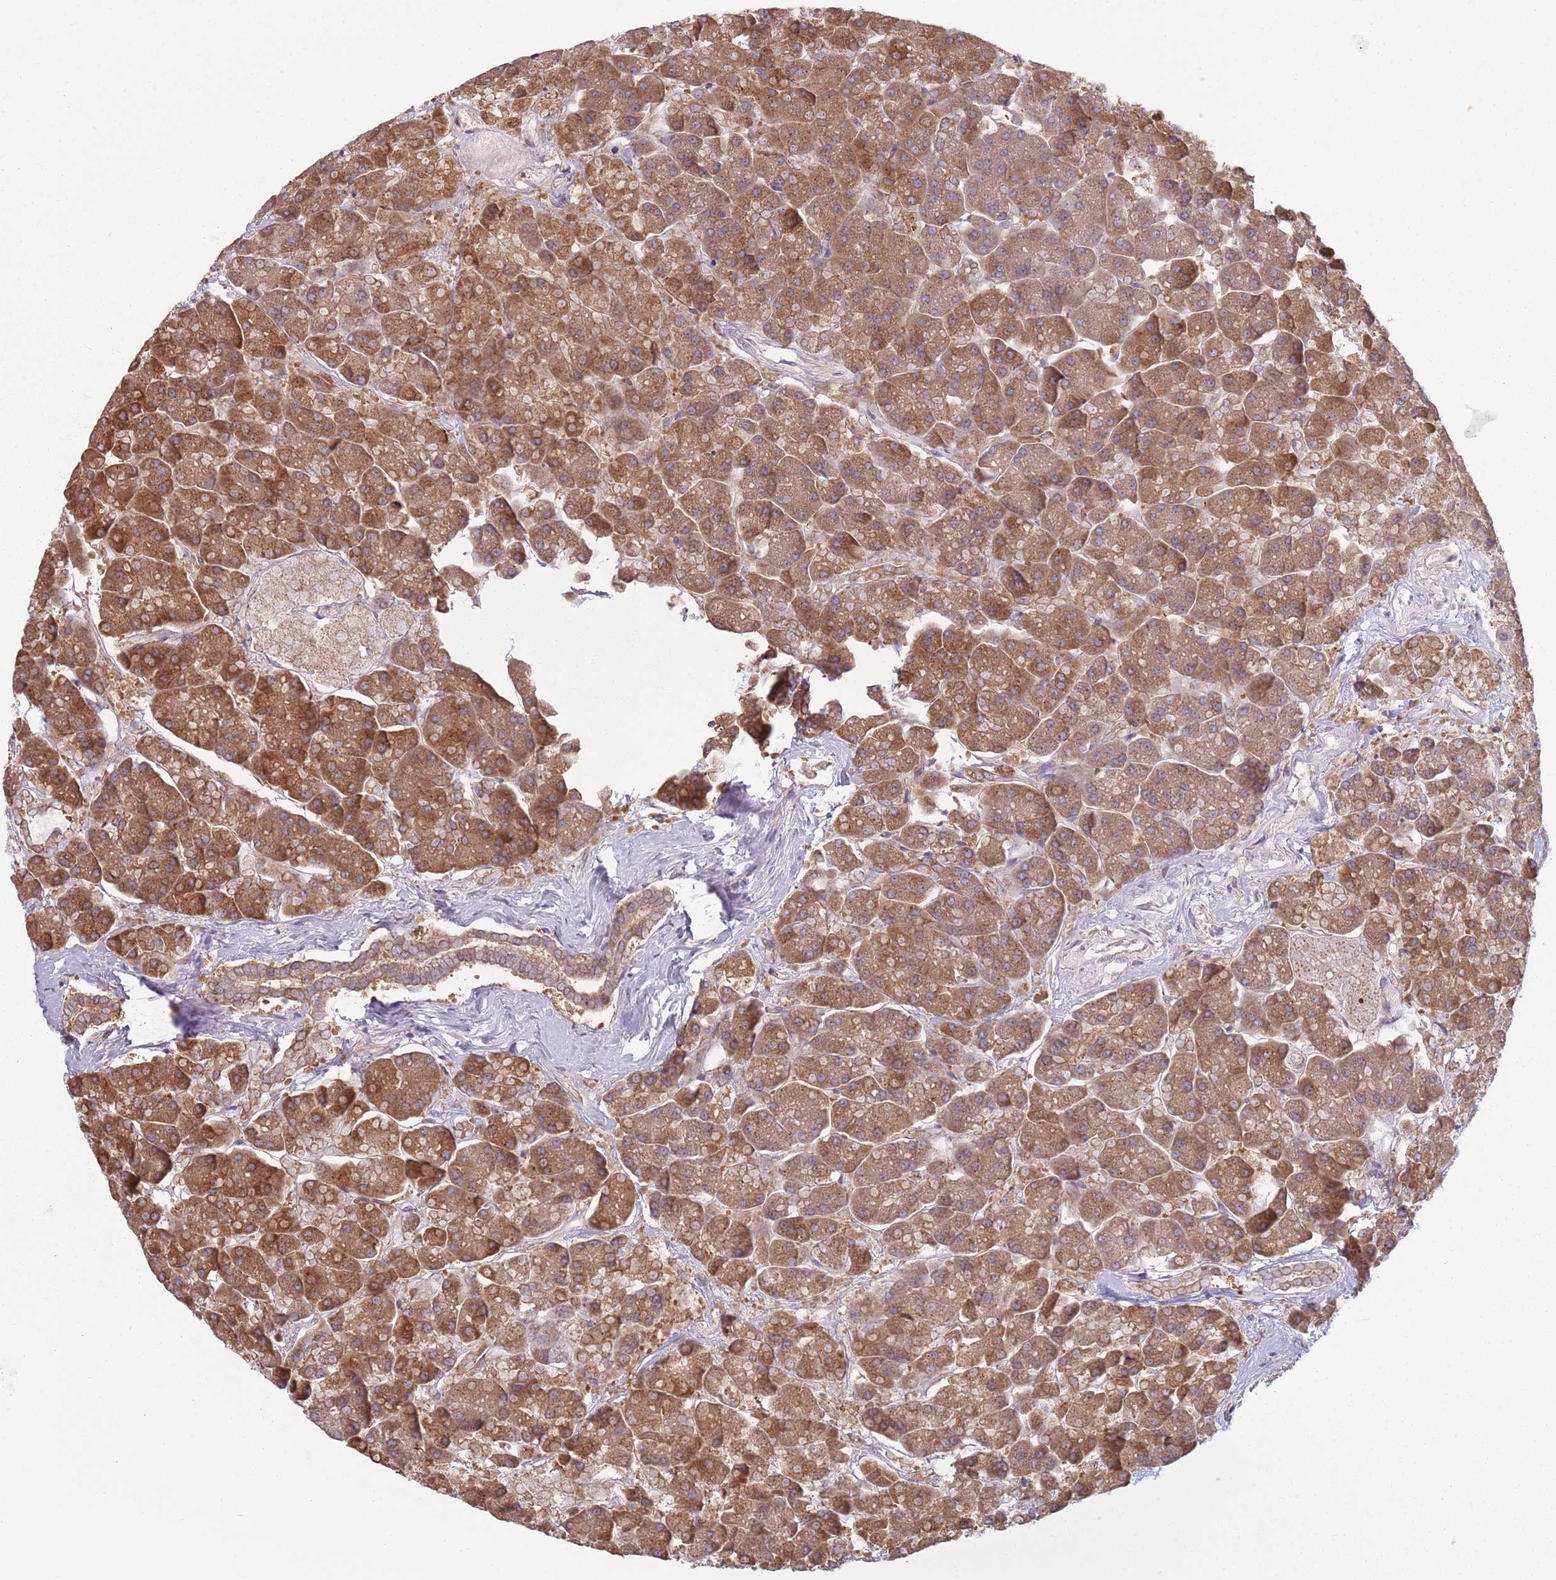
{"staining": {"intensity": "moderate", "quantity": ">75%", "location": "cytoplasmic/membranous"}, "tissue": "pancreas", "cell_type": "Exocrine glandular cells", "image_type": "normal", "snomed": [{"axis": "morphology", "description": "Normal tissue, NOS"}, {"axis": "topography", "description": "Pancreas"}, {"axis": "topography", "description": "Peripheral nerve tissue"}], "caption": "Exocrine glandular cells demonstrate medium levels of moderate cytoplasmic/membranous expression in about >75% of cells in normal human pancreas.", "gene": "COQ5", "patient": {"sex": "male", "age": 54}}